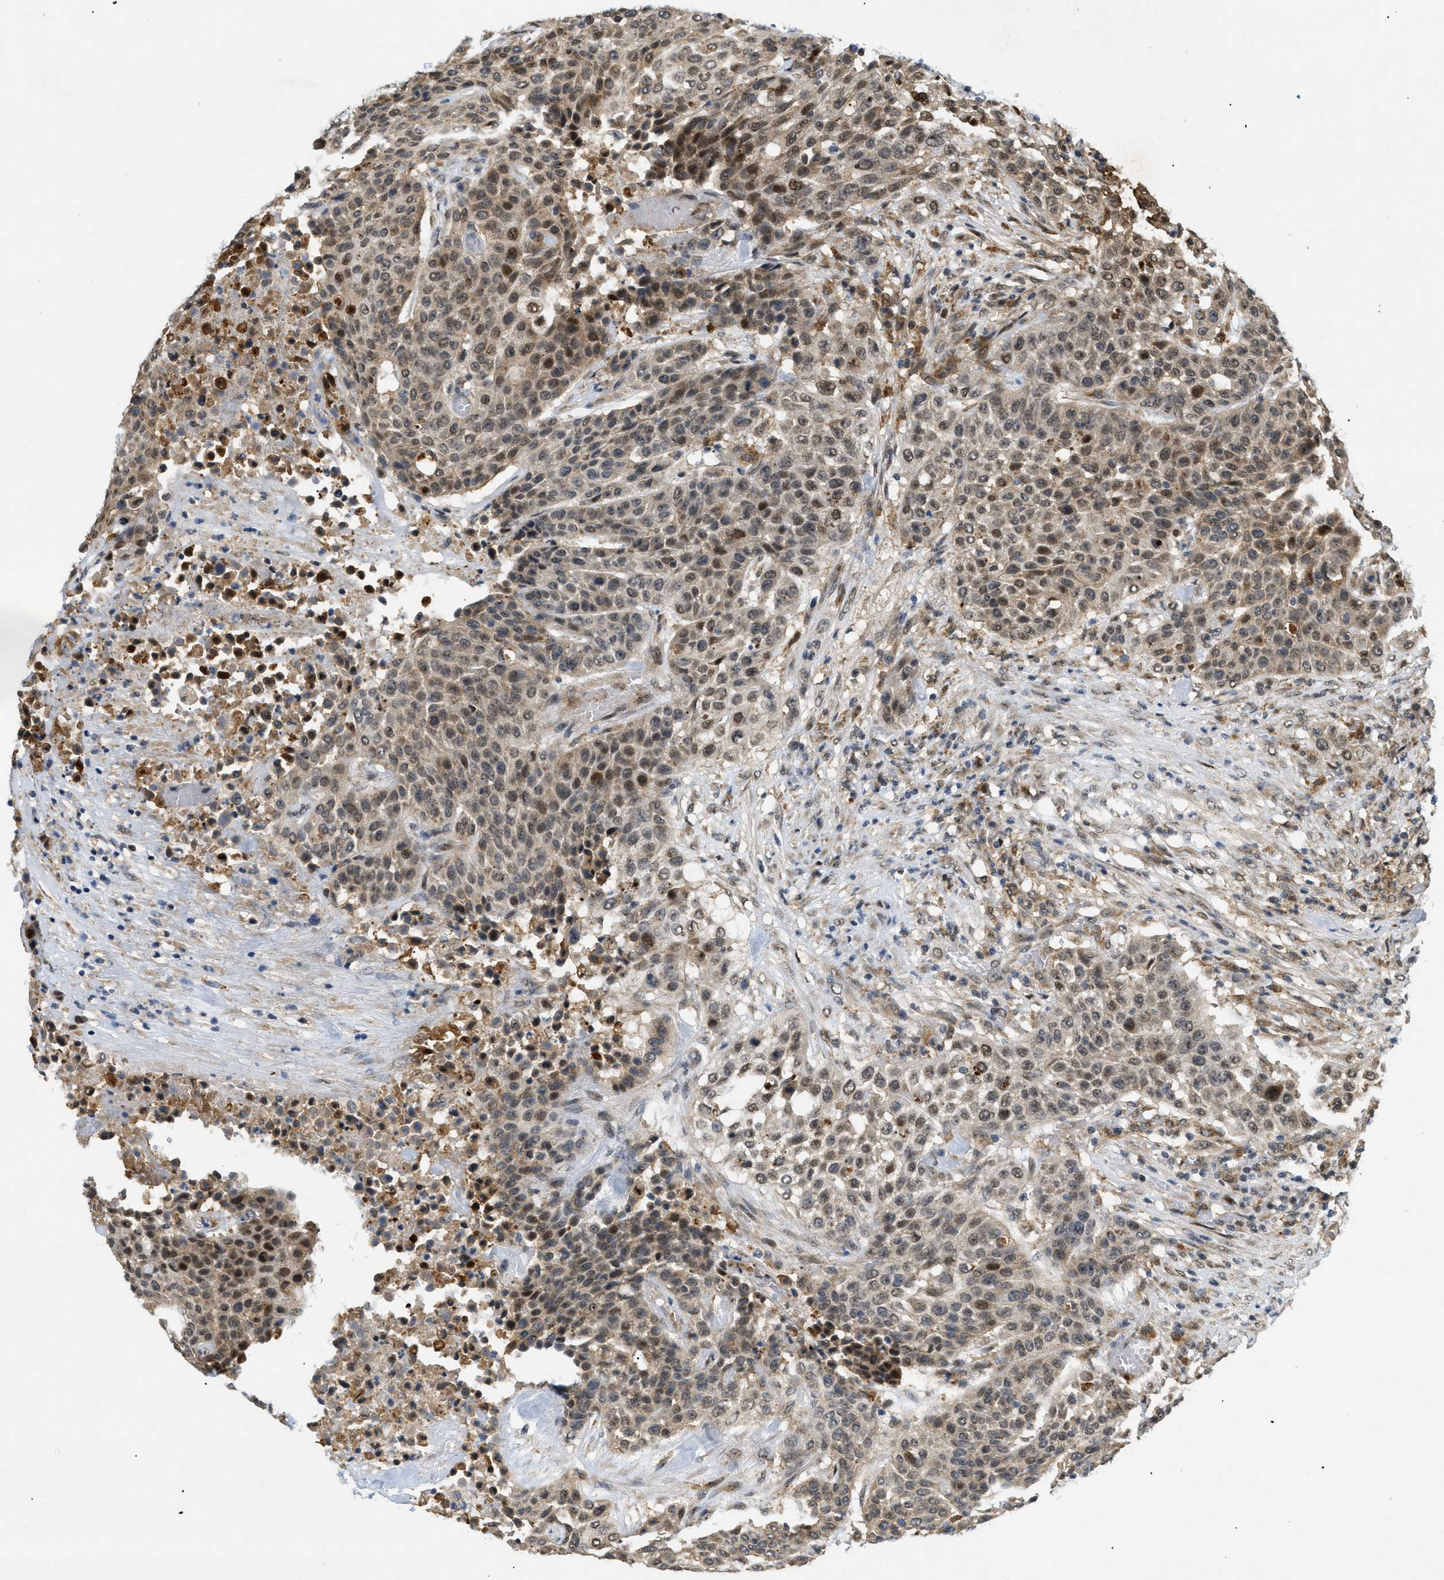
{"staining": {"intensity": "moderate", "quantity": "25%-75%", "location": "cytoplasmic/membranous,nuclear"}, "tissue": "urothelial cancer", "cell_type": "Tumor cells", "image_type": "cancer", "snomed": [{"axis": "morphology", "description": "Urothelial carcinoma, High grade"}, {"axis": "topography", "description": "Urinary bladder"}], "caption": "High-grade urothelial carcinoma was stained to show a protein in brown. There is medium levels of moderate cytoplasmic/membranous and nuclear expression in about 25%-75% of tumor cells.", "gene": "PDGFB", "patient": {"sex": "male", "age": 74}}